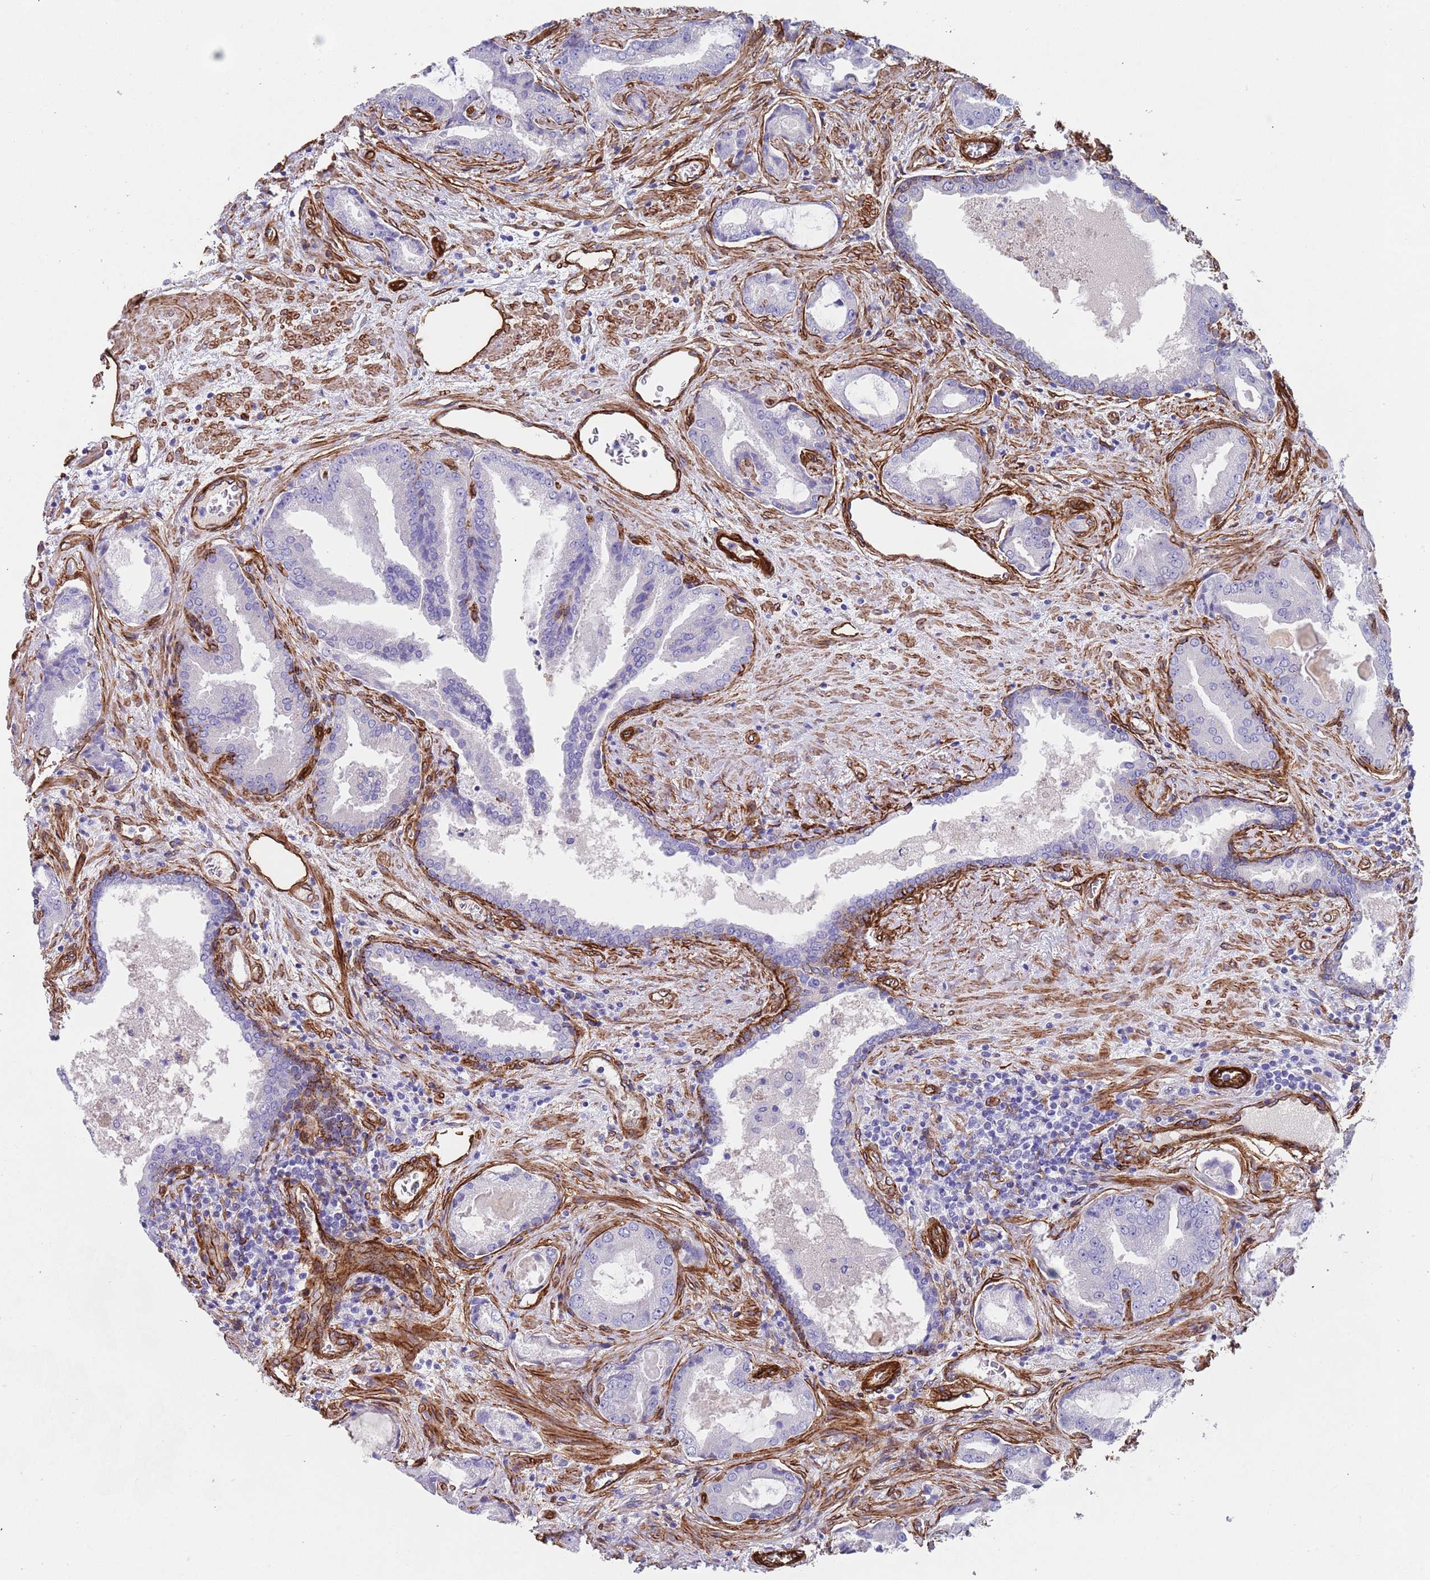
{"staining": {"intensity": "negative", "quantity": "none", "location": "none"}, "tissue": "prostate cancer", "cell_type": "Tumor cells", "image_type": "cancer", "snomed": [{"axis": "morphology", "description": "Adenocarcinoma, High grade"}, {"axis": "topography", "description": "Prostate"}], "caption": "Tumor cells are negative for protein expression in human prostate adenocarcinoma (high-grade). Nuclei are stained in blue.", "gene": "CAV2", "patient": {"sex": "male", "age": 68}}